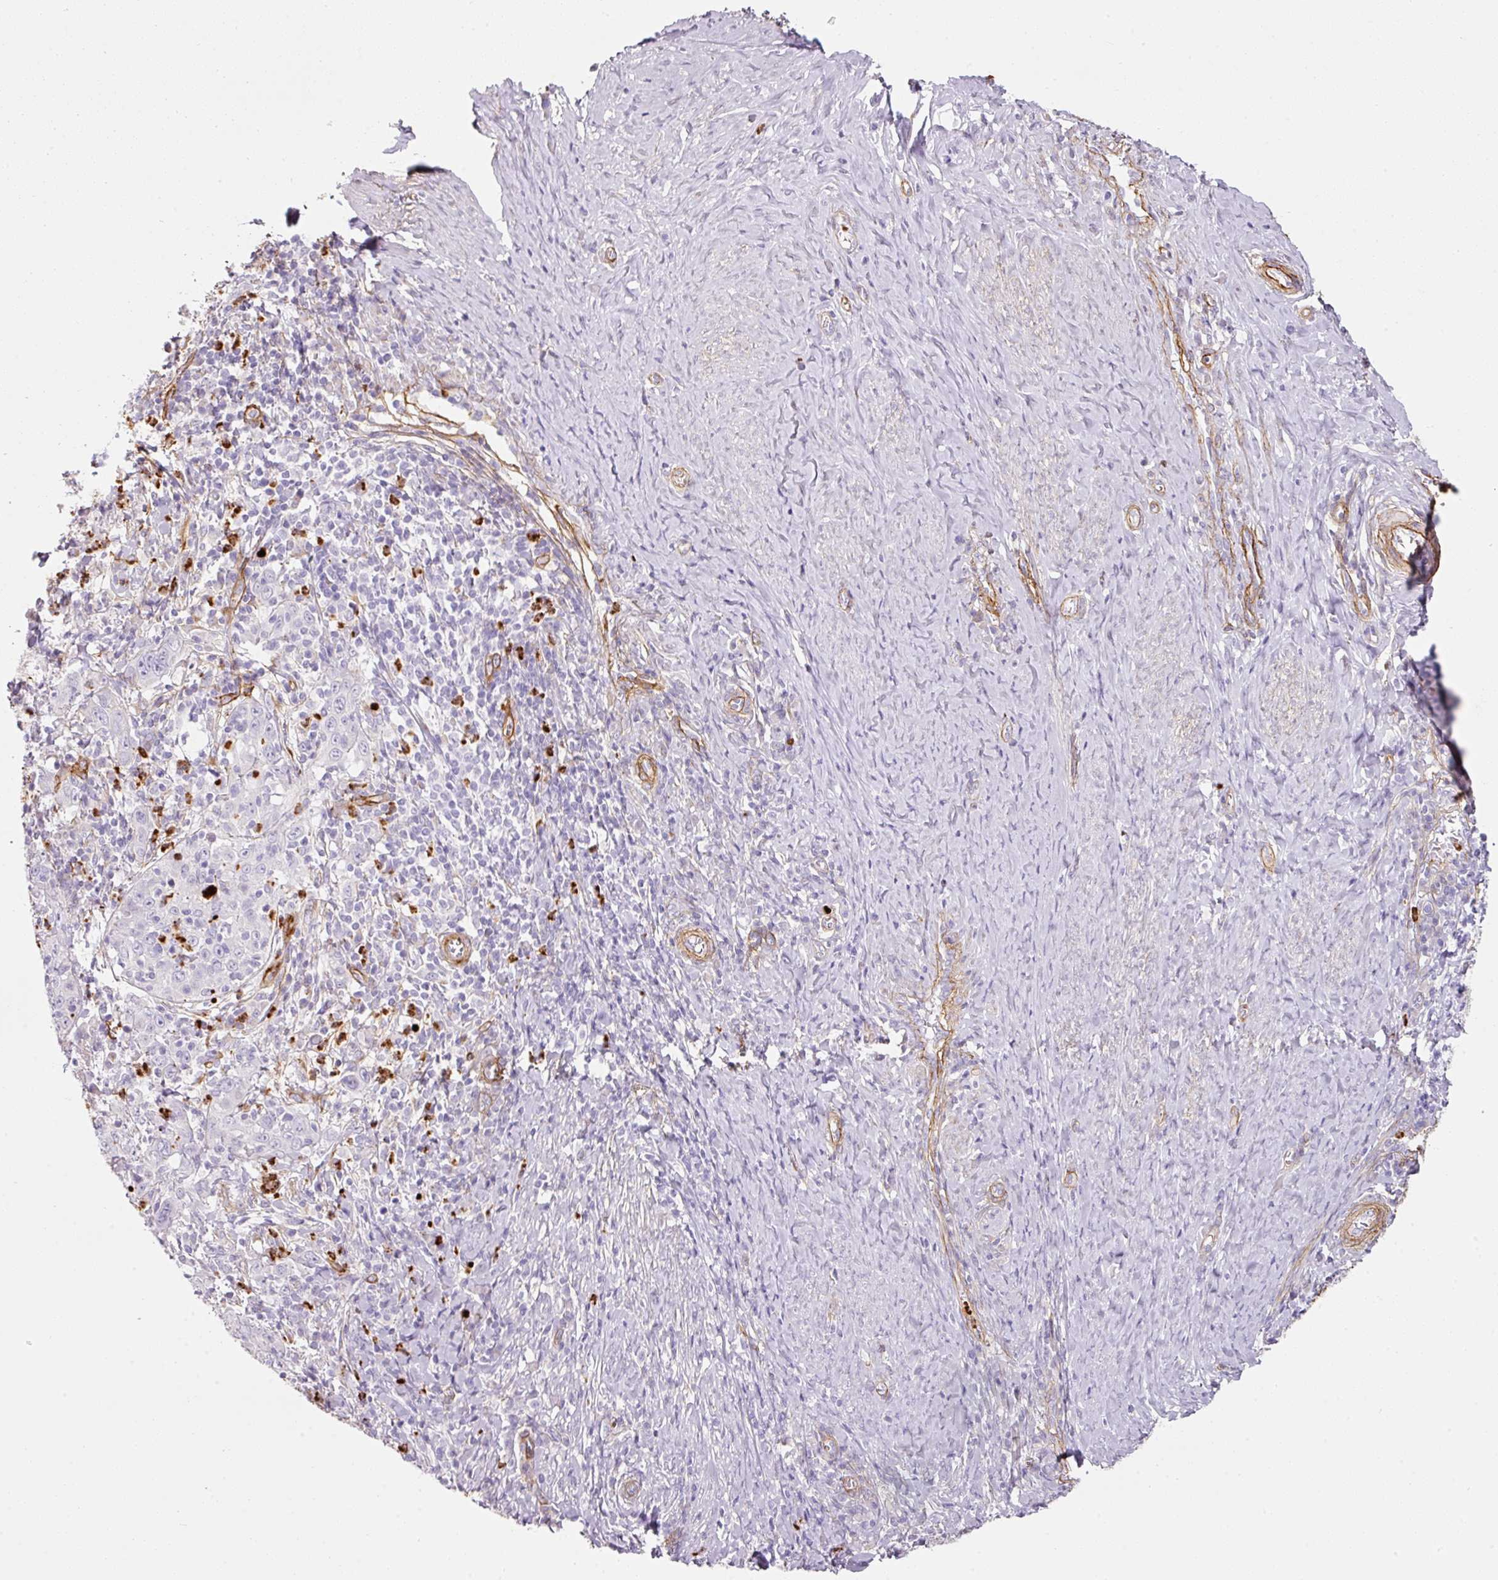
{"staining": {"intensity": "negative", "quantity": "none", "location": "none"}, "tissue": "cervical cancer", "cell_type": "Tumor cells", "image_type": "cancer", "snomed": [{"axis": "morphology", "description": "Squamous cell carcinoma, NOS"}, {"axis": "topography", "description": "Cervix"}], "caption": "Cervical squamous cell carcinoma was stained to show a protein in brown. There is no significant positivity in tumor cells.", "gene": "LOXL4", "patient": {"sex": "female", "age": 46}}